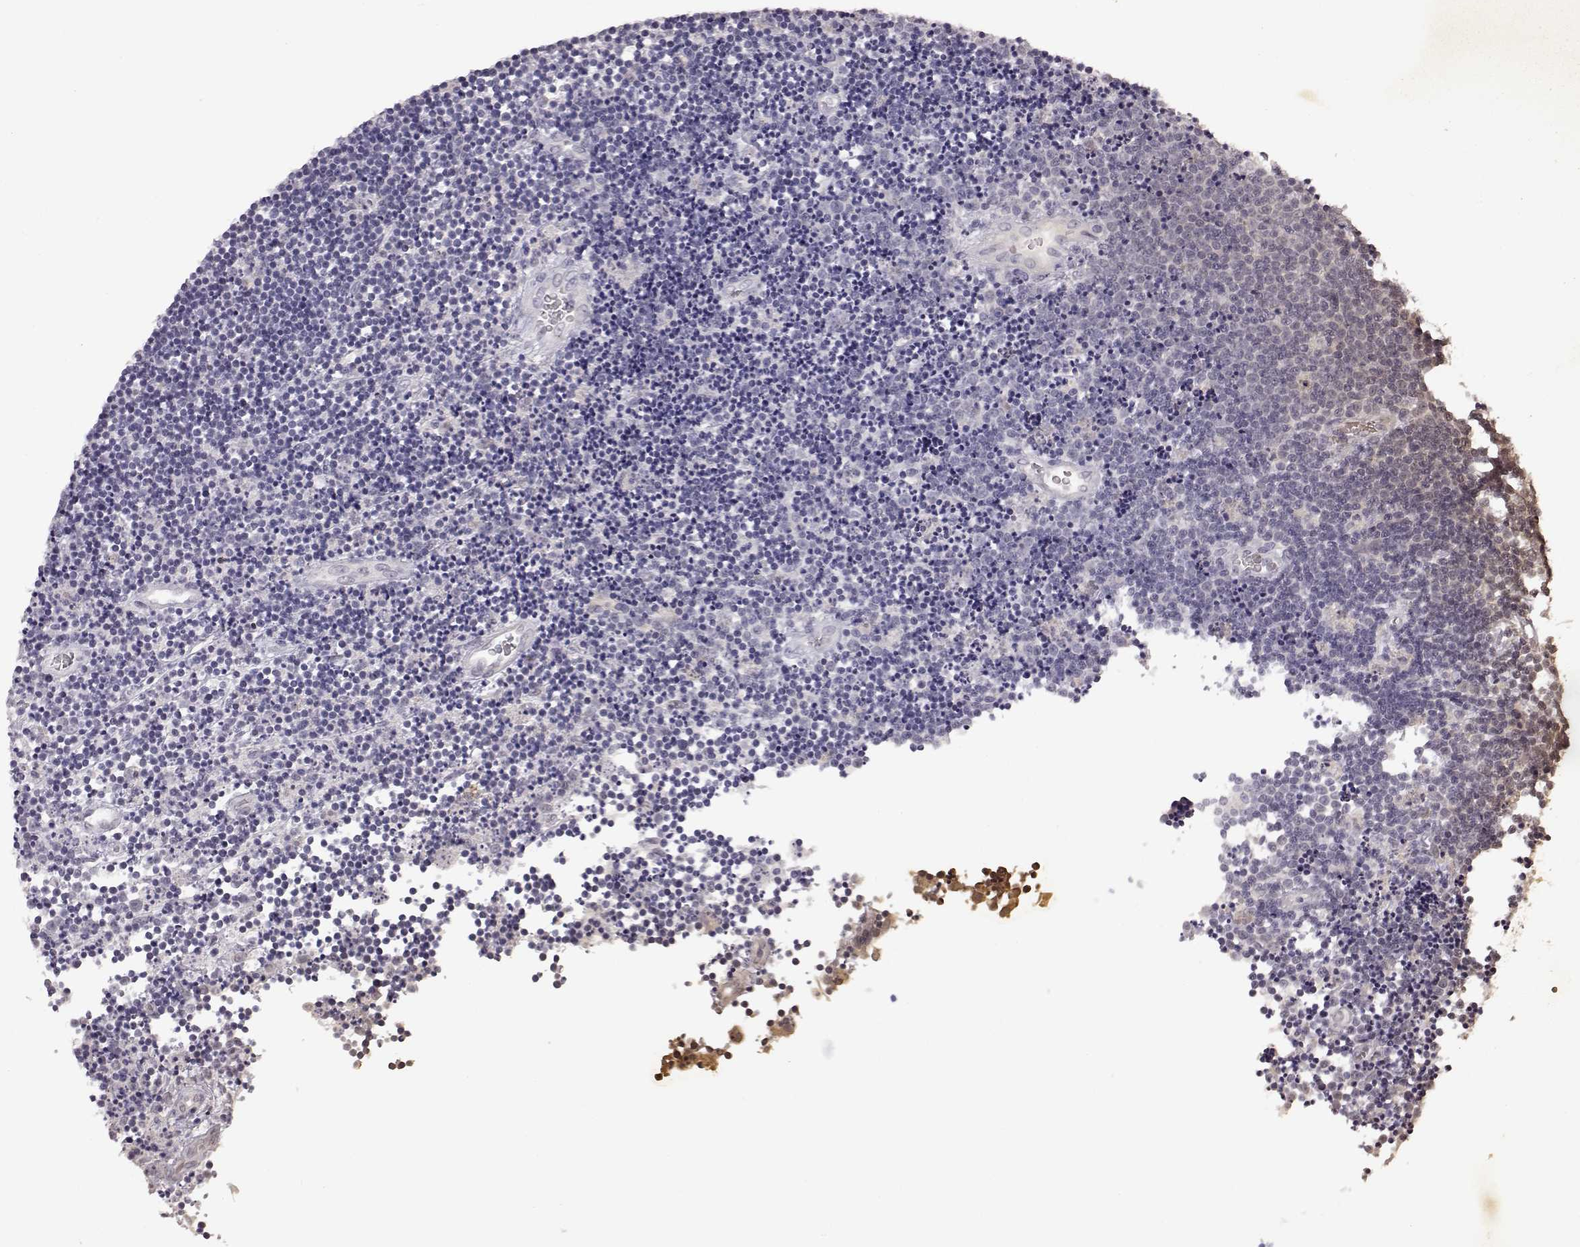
{"staining": {"intensity": "negative", "quantity": "none", "location": "none"}, "tissue": "lymphoma", "cell_type": "Tumor cells", "image_type": "cancer", "snomed": [{"axis": "morphology", "description": "Malignant lymphoma, non-Hodgkin's type, Low grade"}, {"axis": "topography", "description": "Brain"}], "caption": "Protein analysis of lymphoma demonstrates no significant staining in tumor cells.", "gene": "VGF", "patient": {"sex": "female", "age": 66}}